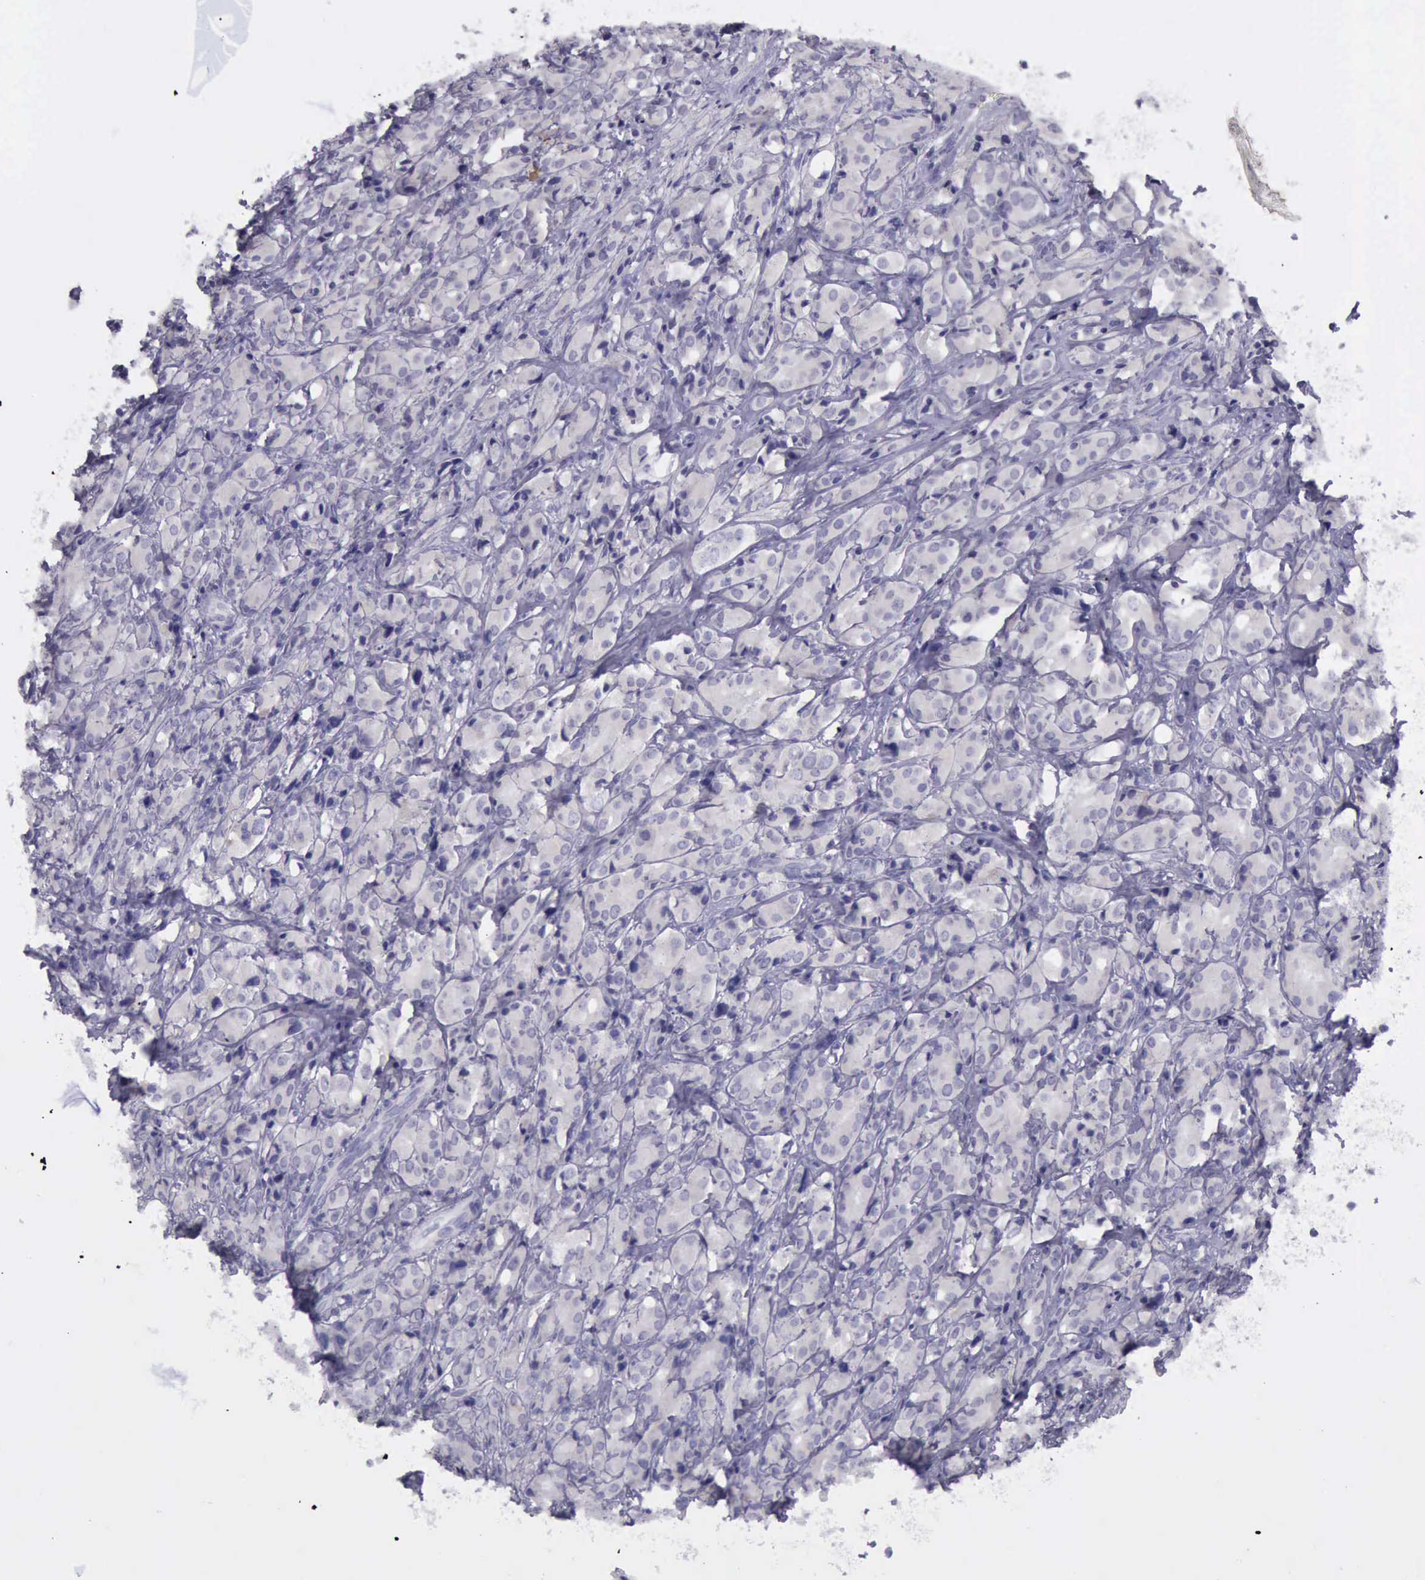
{"staining": {"intensity": "negative", "quantity": "none", "location": "none"}, "tissue": "prostate cancer", "cell_type": "Tumor cells", "image_type": "cancer", "snomed": [{"axis": "morphology", "description": "Adenocarcinoma, High grade"}, {"axis": "topography", "description": "Prostate"}], "caption": "There is no significant staining in tumor cells of high-grade adenocarcinoma (prostate).", "gene": "ARNT2", "patient": {"sex": "male", "age": 68}}